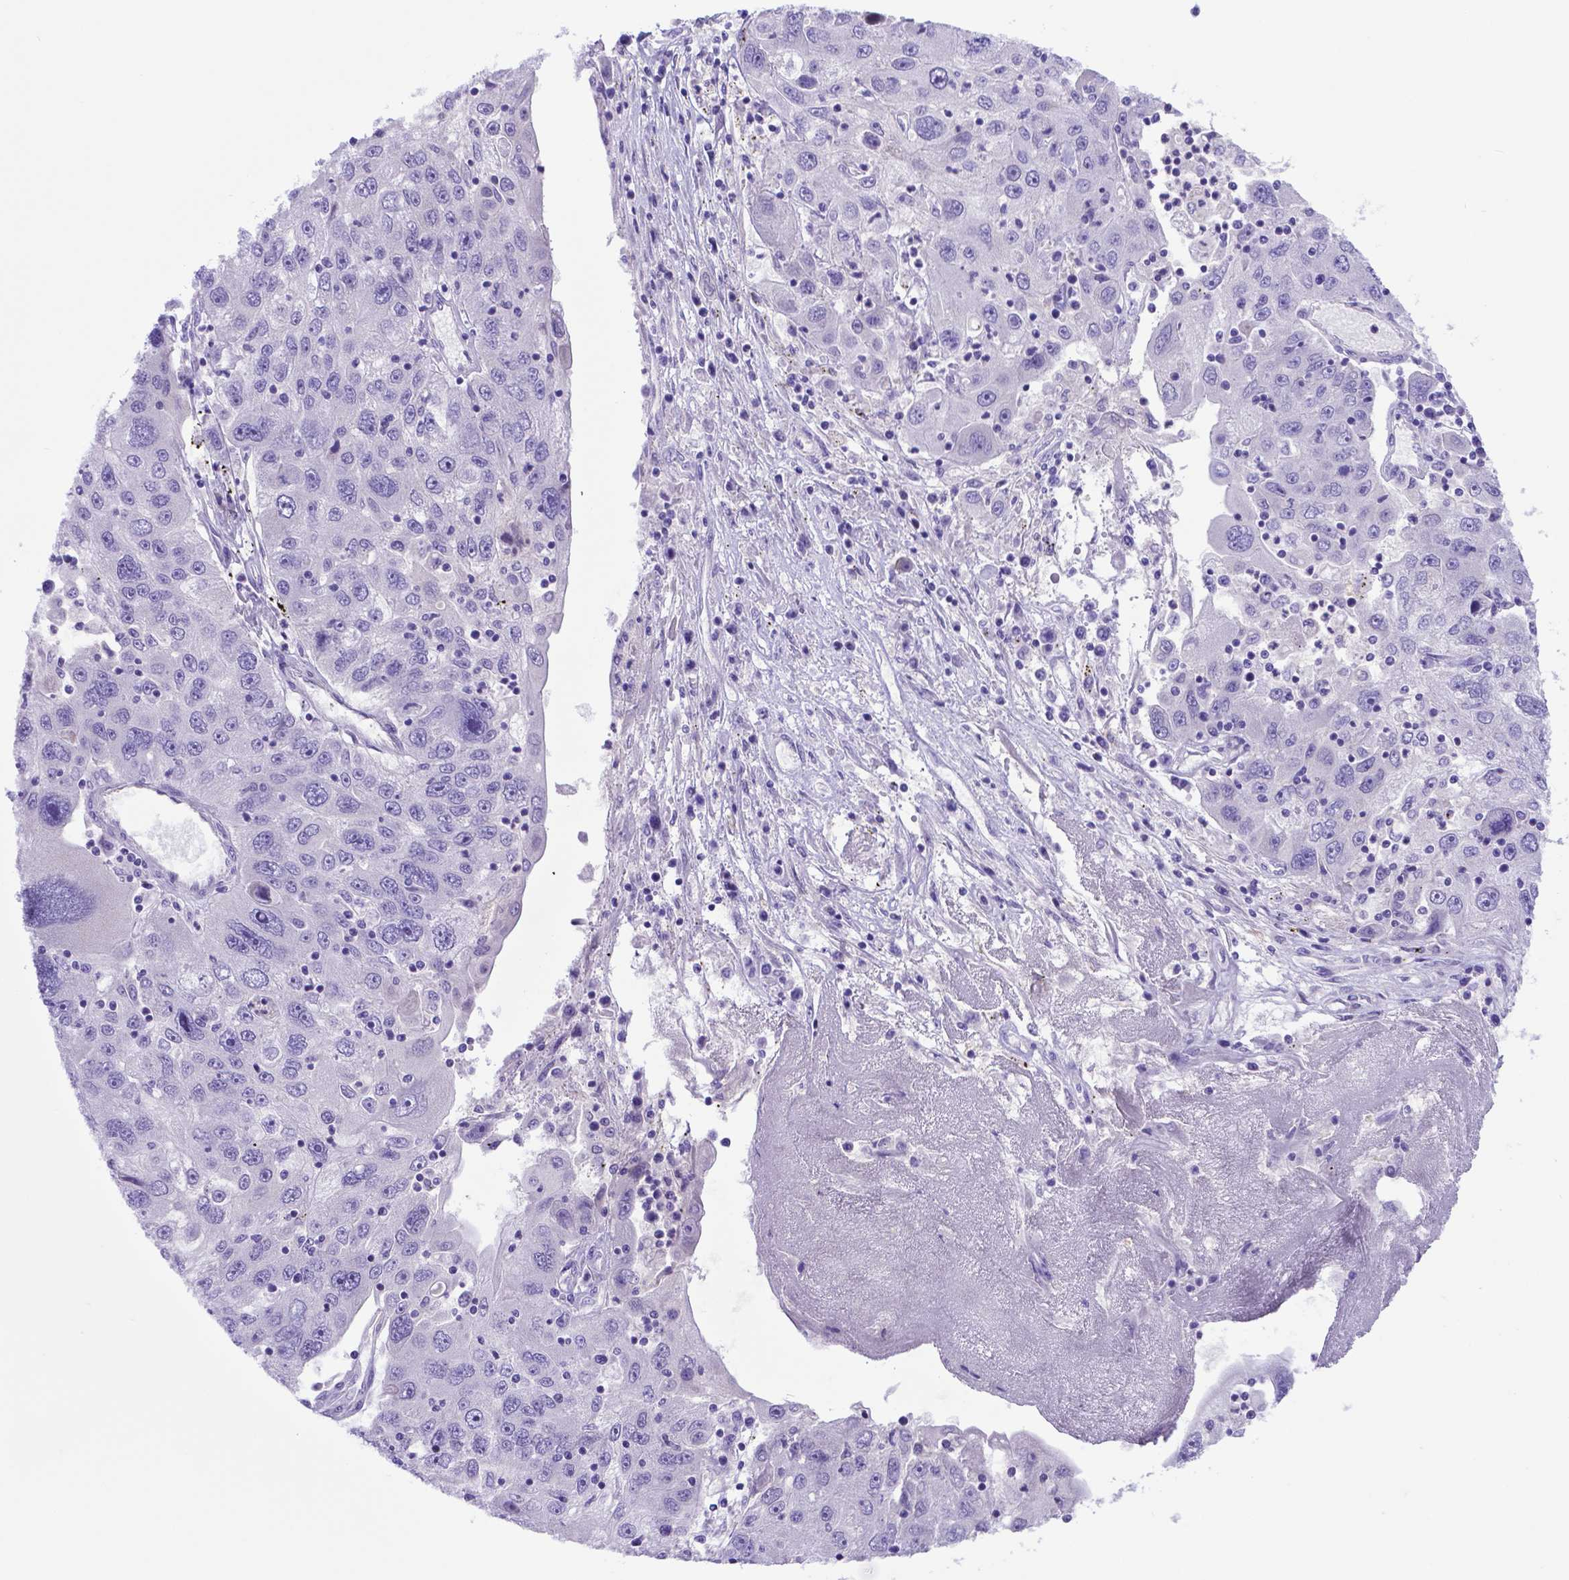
{"staining": {"intensity": "negative", "quantity": "none", "location": "none"}, "tissue": "stomach cancer", "cell_type": "Tumor cells", "image_type": "cancer", "snomed": [{"axis": "morphology", "description": "Adenocarcinoma, NOS"}, {"axis": "topography", "description": "Stomach"}], "caption": "Micrograph shows no significant protein staining in tumor cells of stomach cancer (adenocarcinoma).", "gene": "ADRA2B", "patient": {"sex": "male", "age": 56}}